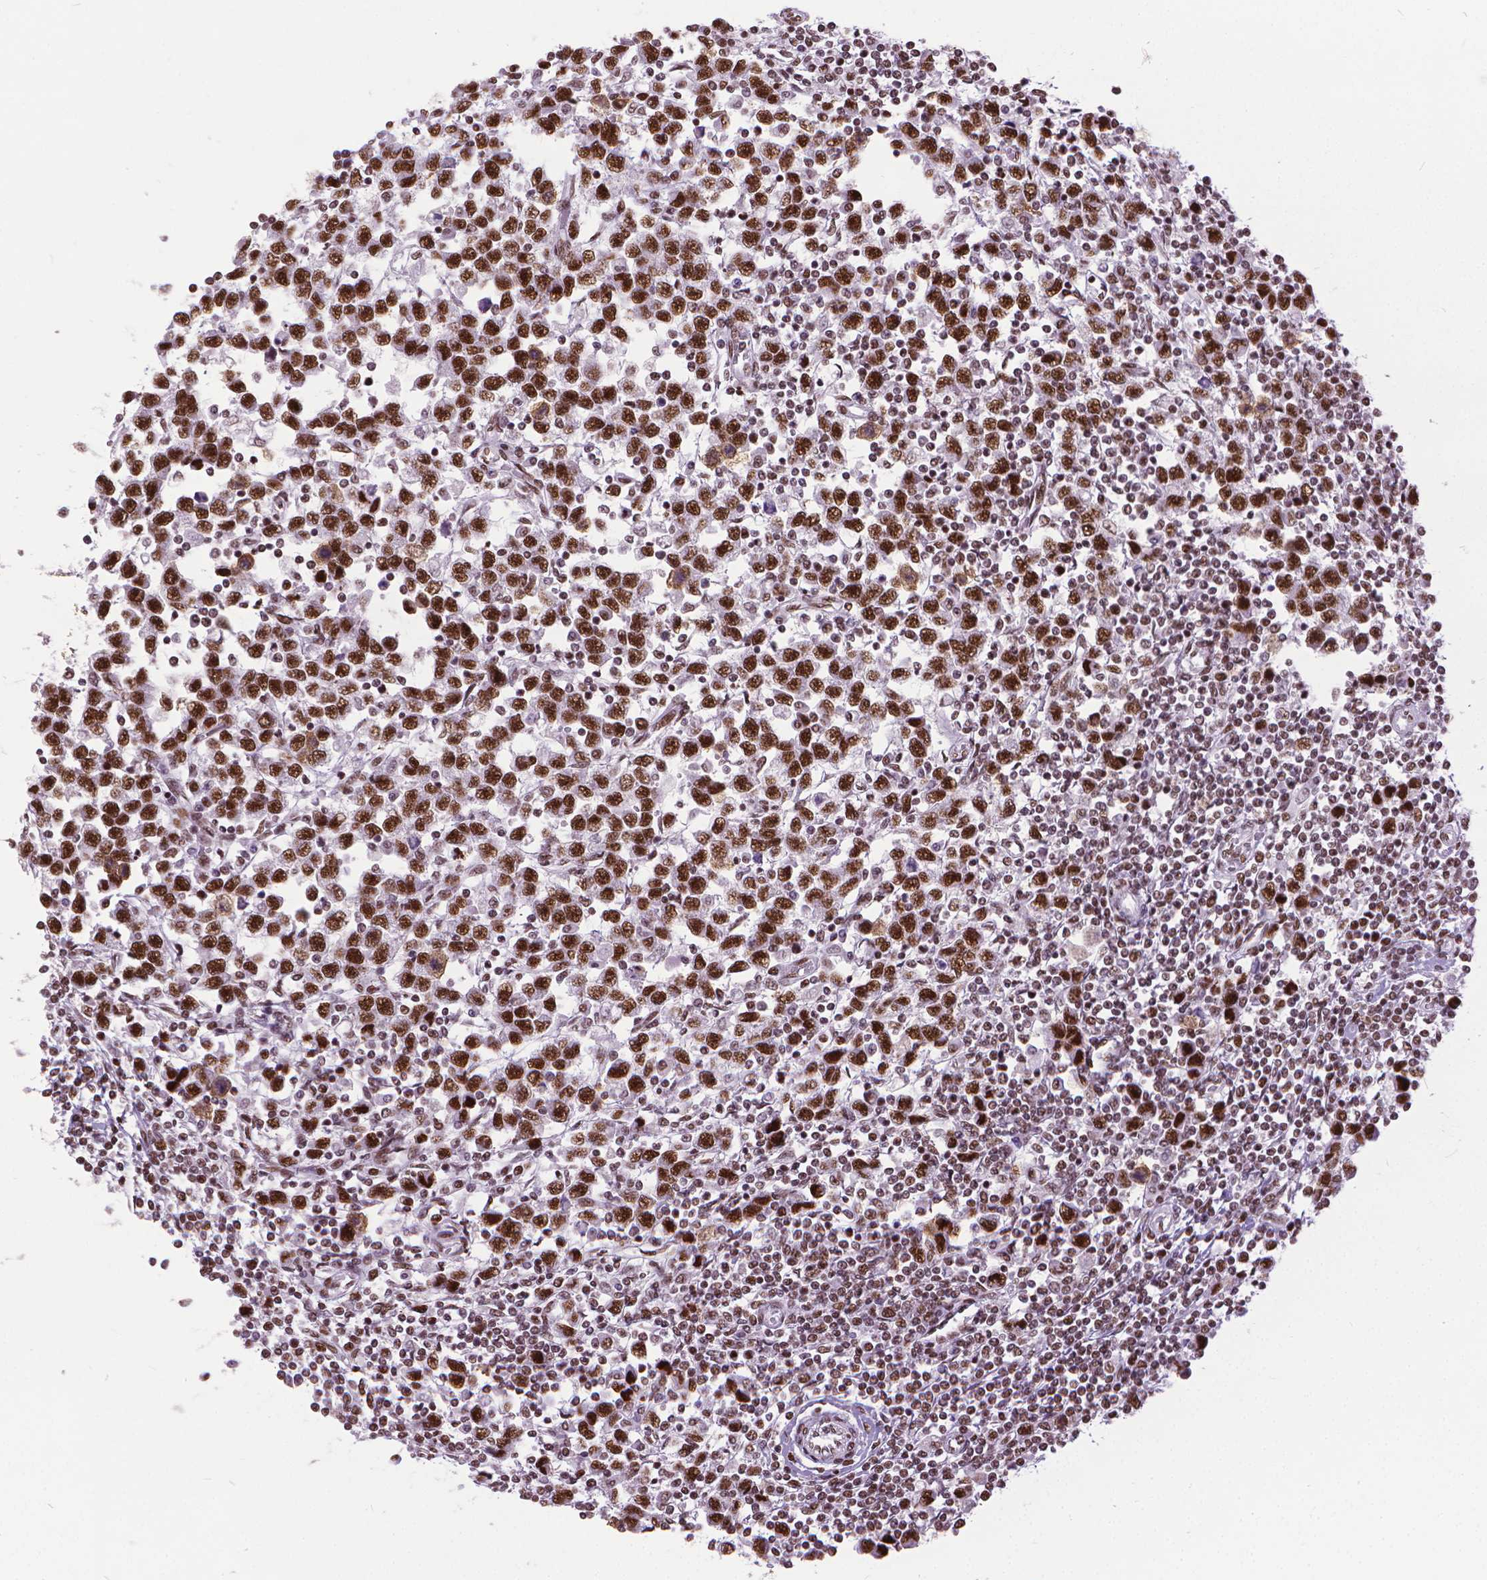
{"staining": {"intensity": "strong", "quantity": ">75%", "location": "nuclear"}, "tissue": "testis cancer", "cell_type": "Tumor cells", "image_type": "cancer", "snomed": [{"axis": "morphology", "description": "Normal tissue, NOS"}, {"axis": "morphology", "description": "Seminoma, NOS"}, {"axis": "topography", "description": "Testis"}, {"axis": "topography", "description": "Epididymis"}], "caption": "The micrograph shows staining of testis cancer (seminoma), revealing strong nuclear protein staining (brown color) within tumor cells. (DAB (3,3'-diaminobenzidine) IHC, brown staining for protein, blue staining for nuclei).", "gene": "AKAP8", "patient": {"sex": "male", "age": 34}}